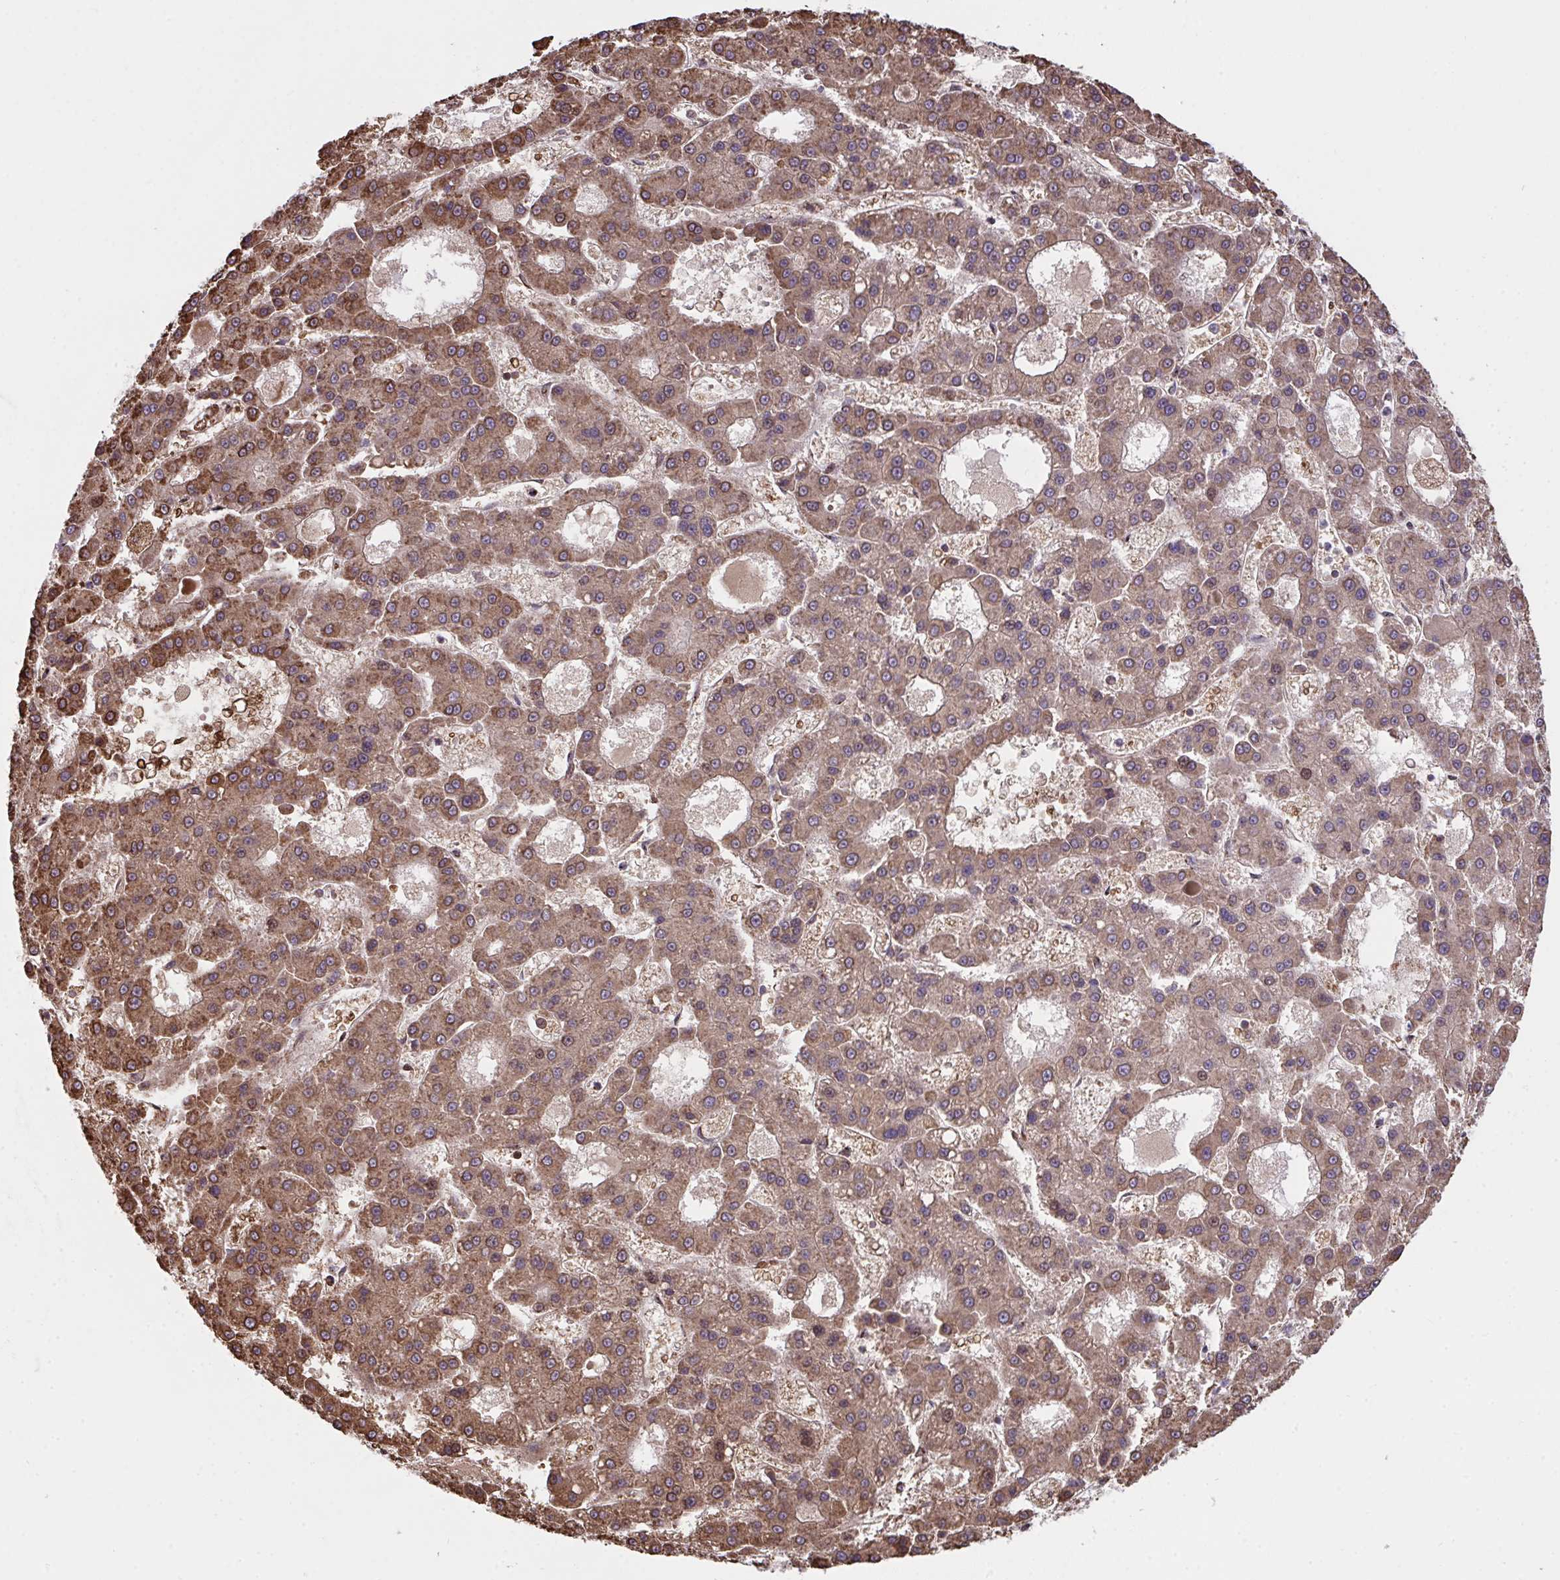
{"staining": {"intensity": "moderate", "quantity": ">75%", "location": "cytoplasmic/membranous,nuclear"}, "tissue": "liver cancer", "cell_type": "Tumor cells", "image_type": "cancer", "snomed": [{"axis": "morphology", "description": "Carcinoma, Hepatocellular, NOS"}, {"axis": "topography", "description": "Liver"}], "caption": "A brown stain highlights moderate cytoplasmic/membranous and nuclear expression of a protein in human liver cancer (hepatocellular carcinoma) tumor cells. (brown staining indicates protein expression, while blue staining denotes nuclei).", "gene": "PPIH", "patient": {"sex": "male", "age": 70}}